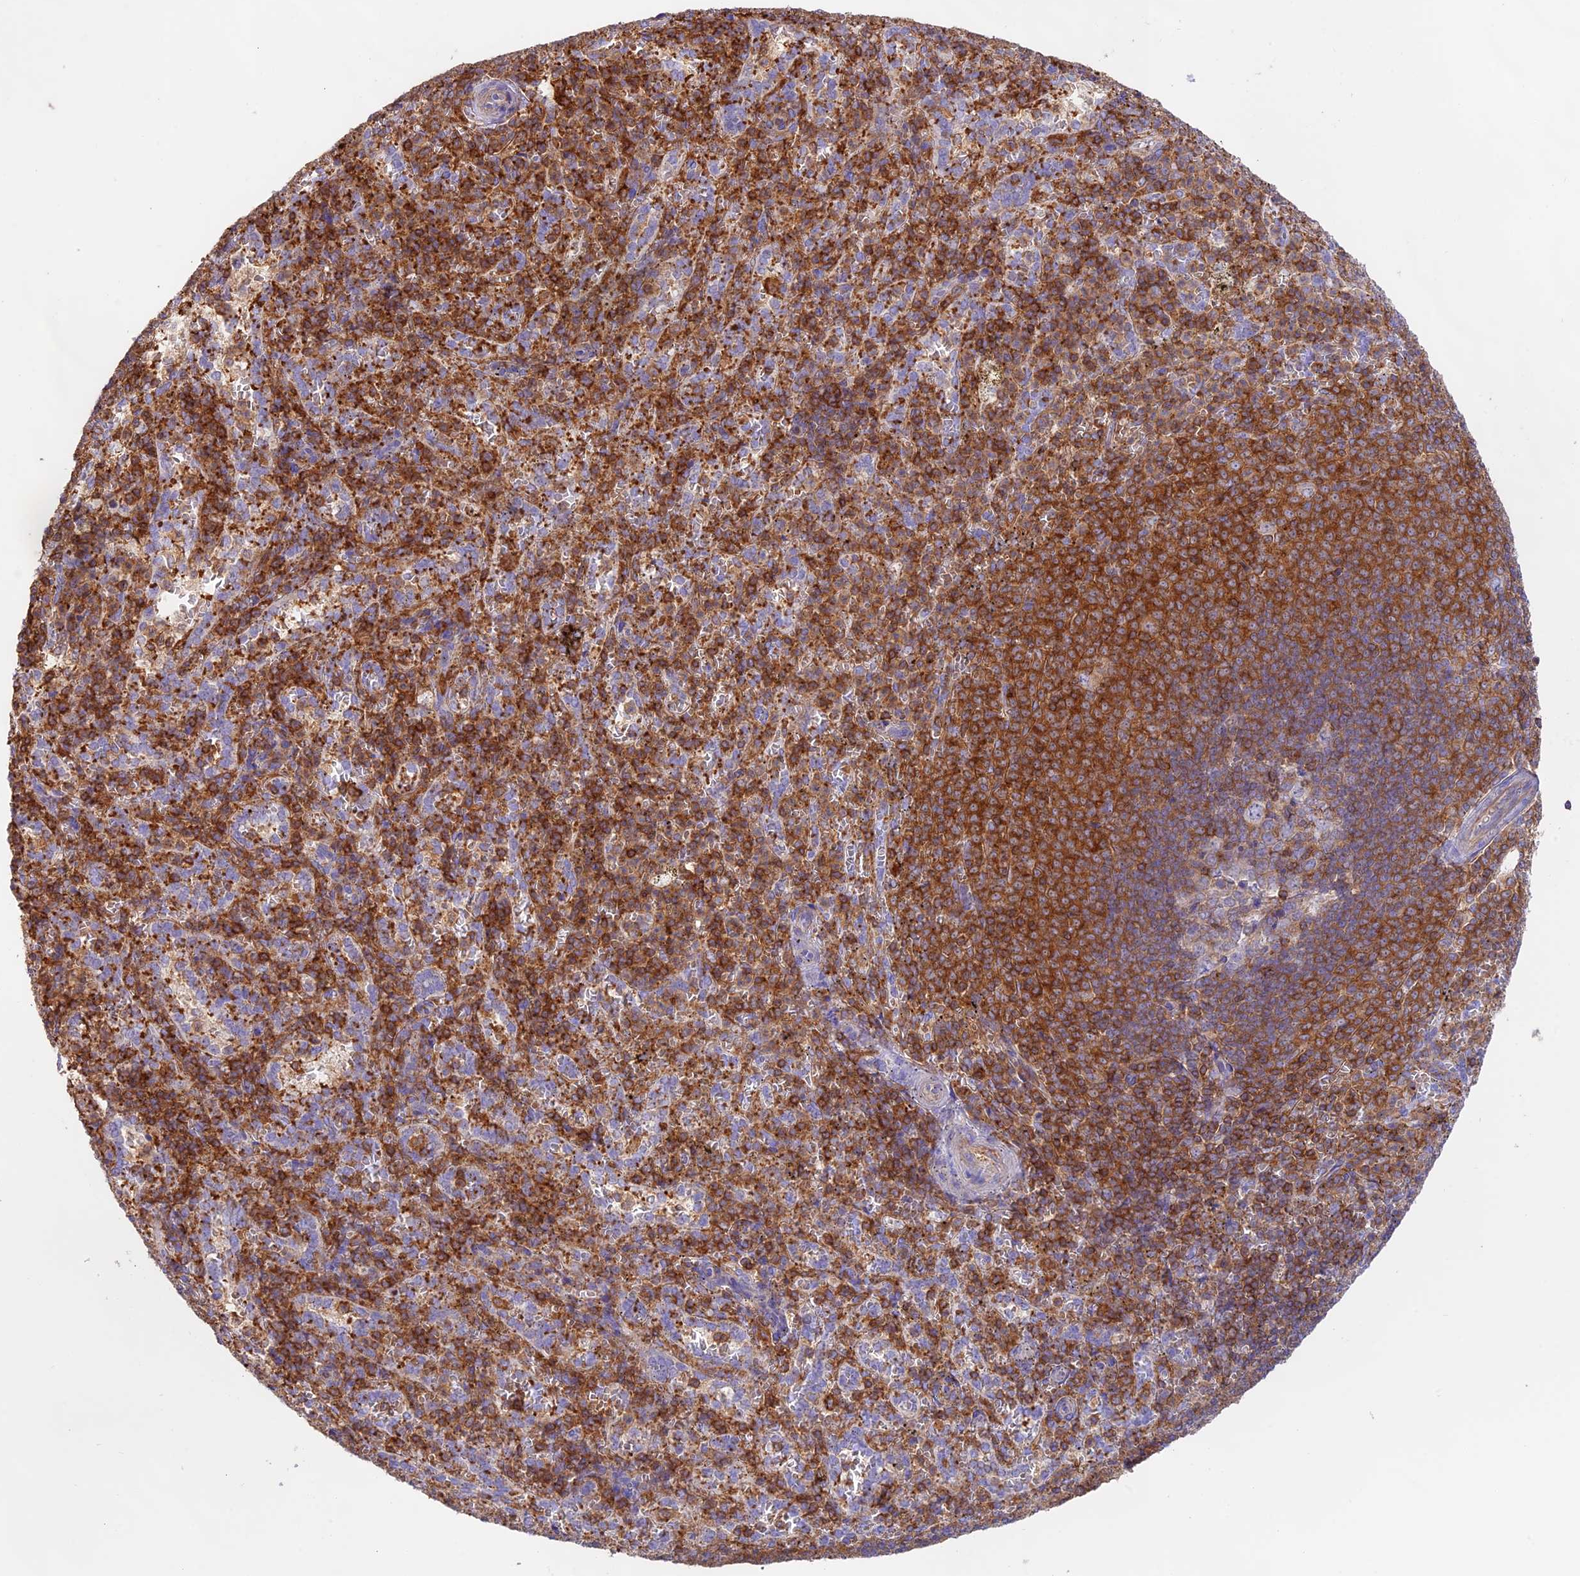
{"staining": {"intensity": "strong", "quantity": "25%-75%", "location": "cytoplasmic/membranous"}, "tissue": "spleen", "cell_type": "Cells in red pulp", "image_type": "normal", "snomed": [{"axis": "morphology", "description": "Normal tissue, NOS"}, {"axis": "topography", "description": "Spleen"}], "caption": "About 25%-75% of cells in red pulp in benign spleen exhibit strong cytoplasmic/membranous protein staining as visualized by brown immunohistochemical staining.", "gene": "DENND1C", "patient": {"sex": "female", "age": 21}}